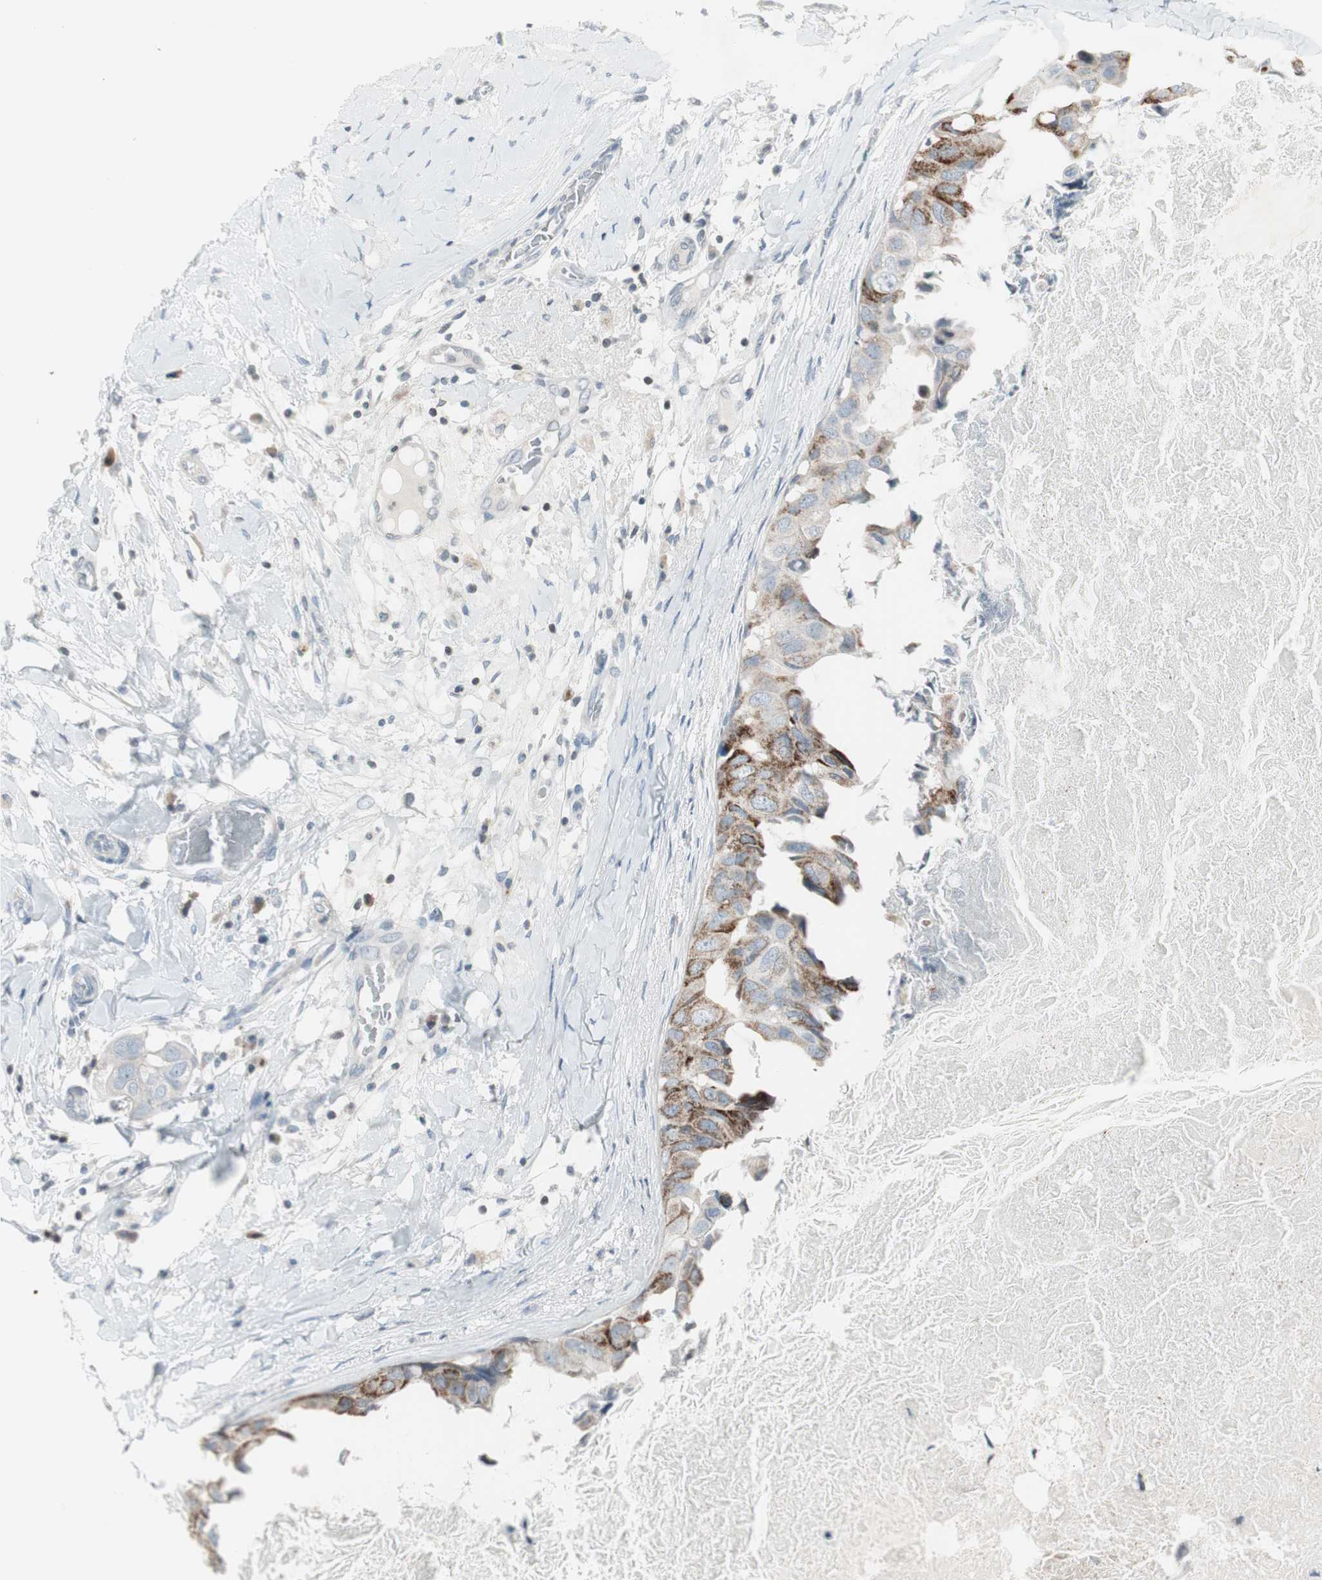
{"staining": {"intensity": "moderate", "quantity": "25%-75%", "location": "cytoplasmic/membranous"}, "tissue": "breast cancer", "cell_type": "Tumor cells", "image_type": "cancer", "snomed": [{"axis": "morphology", "description": "Duct carcinoma"}, {"axis": "topography", "description": "Breast"}], "caption": "Protein analysis of breast cancer (intraductal carcinoma) tissue reveals moderate cytoplasmic/membranous staining in approximately 25%-75% of tumor cells.", "gene": "ARG2", "patient": {"sex": "female", "age": 40}}